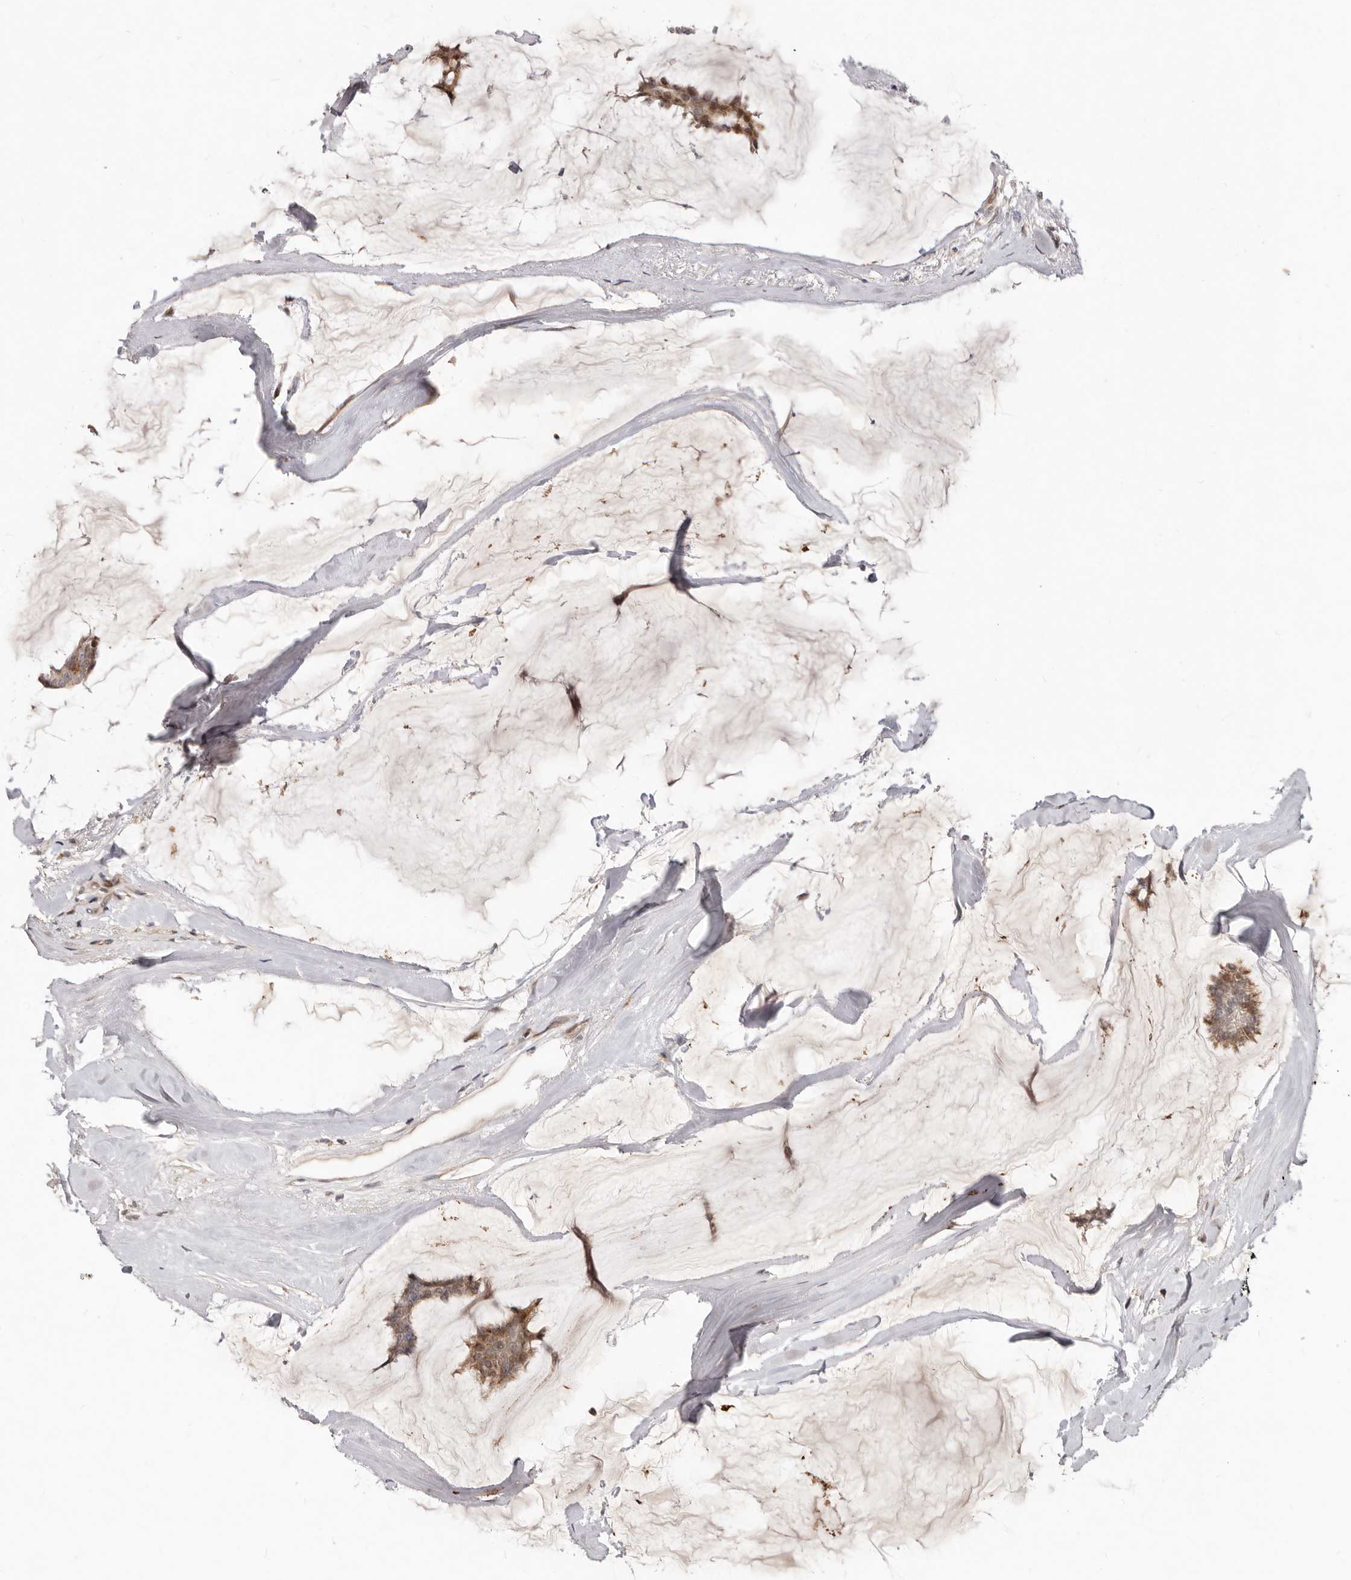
{"staining": {"intensity": "moderate", "quantity": ">75%", "location": "cytoplasmic/membranous"}, "tissue": "breast cancer", "cell_type": "Tumor cells", "image_type": "cancer", "snomed": [{"axis": "morphology", "description": "Duct carcinoma"}, {"axis": "topography", "description": "Breast"}], "caption": "Infiltrating ductal carcinoma (breast) was stained to show a protein in brown. There is medium levels of moderate cytoplasmic/membranous staining in approximately >75% of tumor cells.", "gene": "SRCAP", "patient": {"sex": "female", "age": 93}}